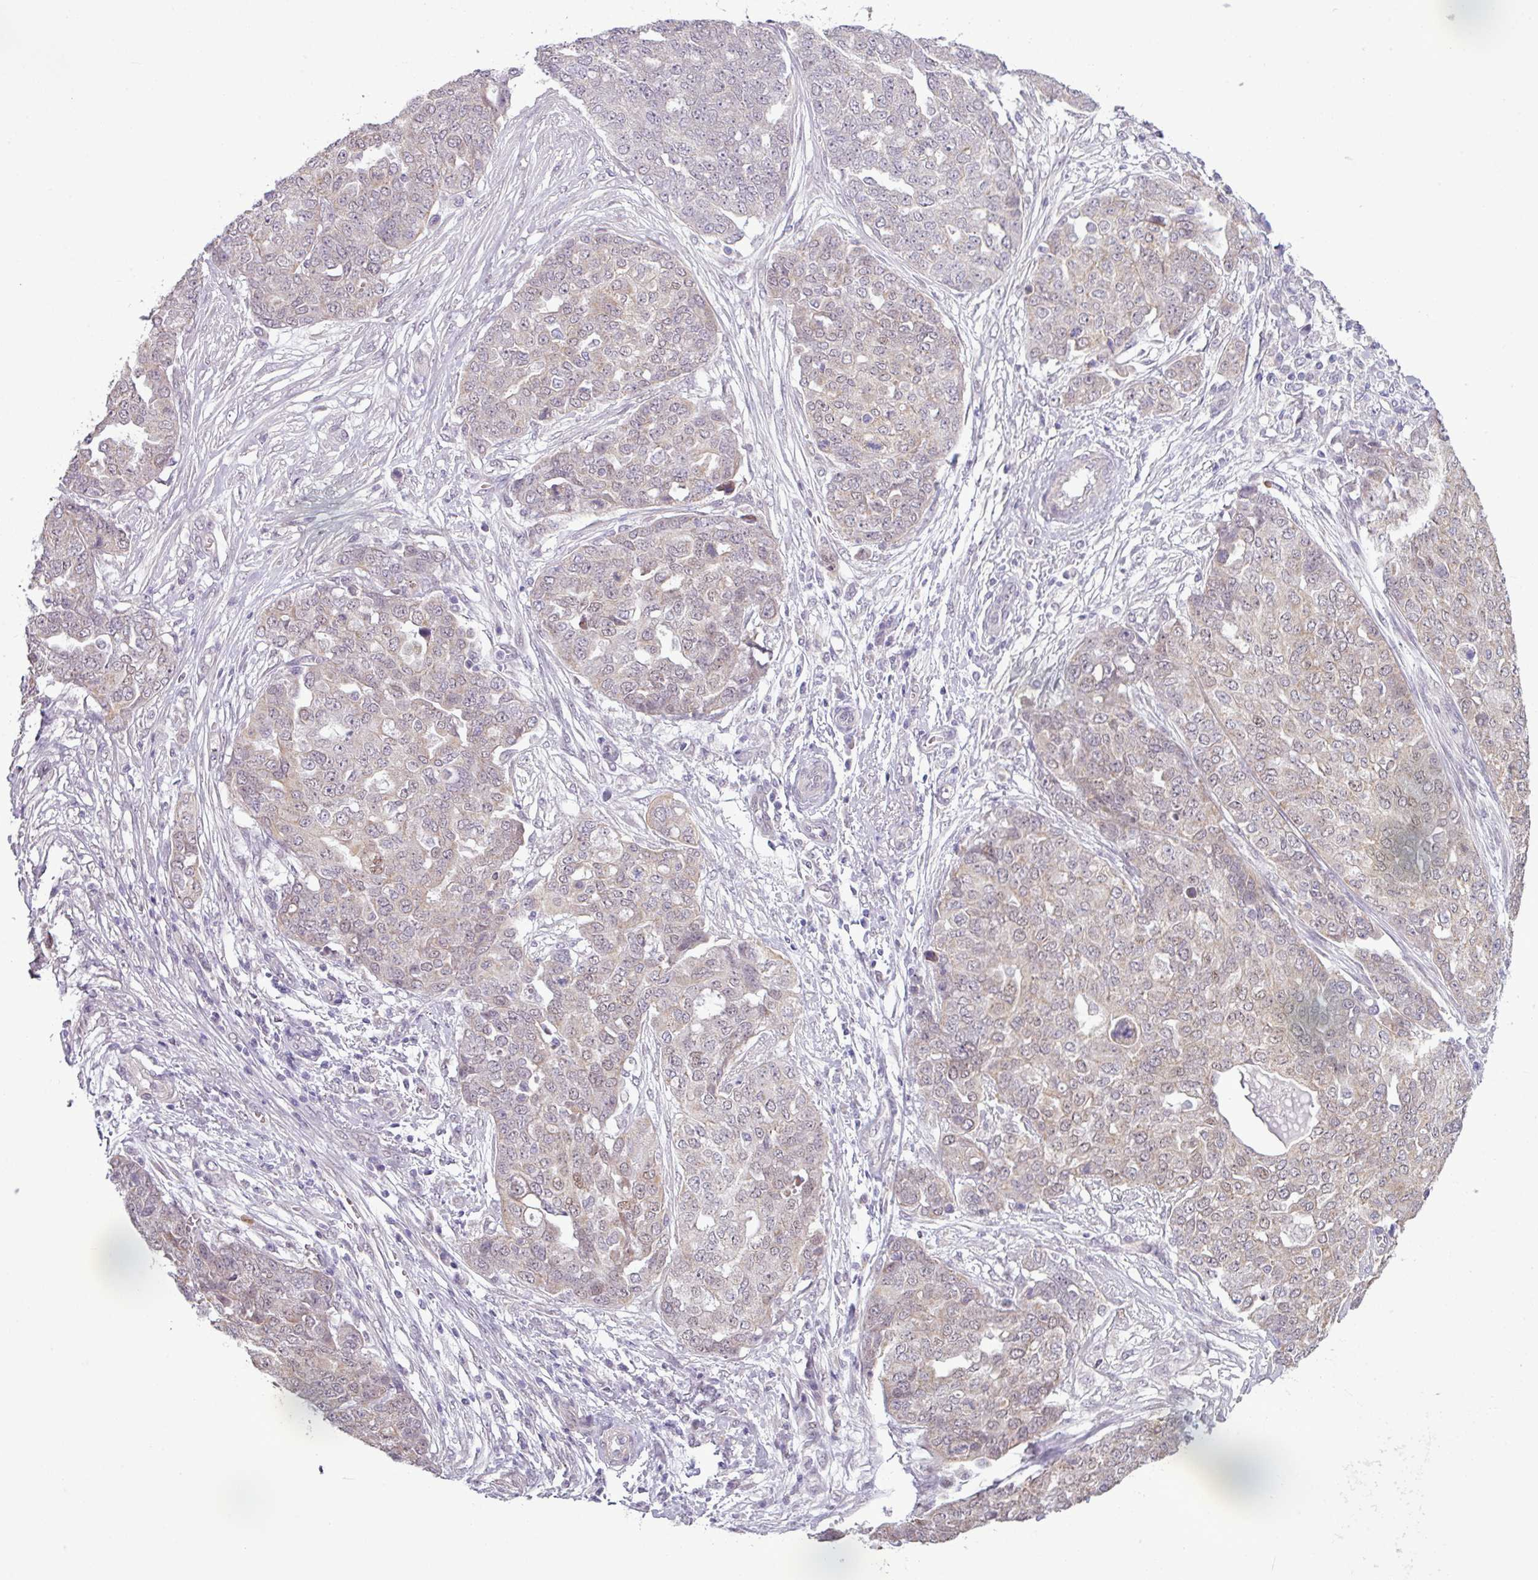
{"staining": {"intensity": "weak", "quantity": "25%-75%", "location": "nuclear"}, "tissue": "ovarian cancer", "cell_type": "Tumor cells", "image_type": "cancer", "snomed": [{"axis": "morphology", "description": "Cystadenocarcinoma, serous, NOS"}, {"axis": "topography", "description": "Soft tissue"}, {"axis": "topography", "description": "Ovary"}], "caption": "A low amount of weak nuclear positivity is present in about 25%-75% of tumor cells in ovarian cancer tissue. The protein of interest is shown in brown color, while the nuclei are stained blue.", "gene": "ZNF217", "patient": {"sex": "female", "age": 57}}